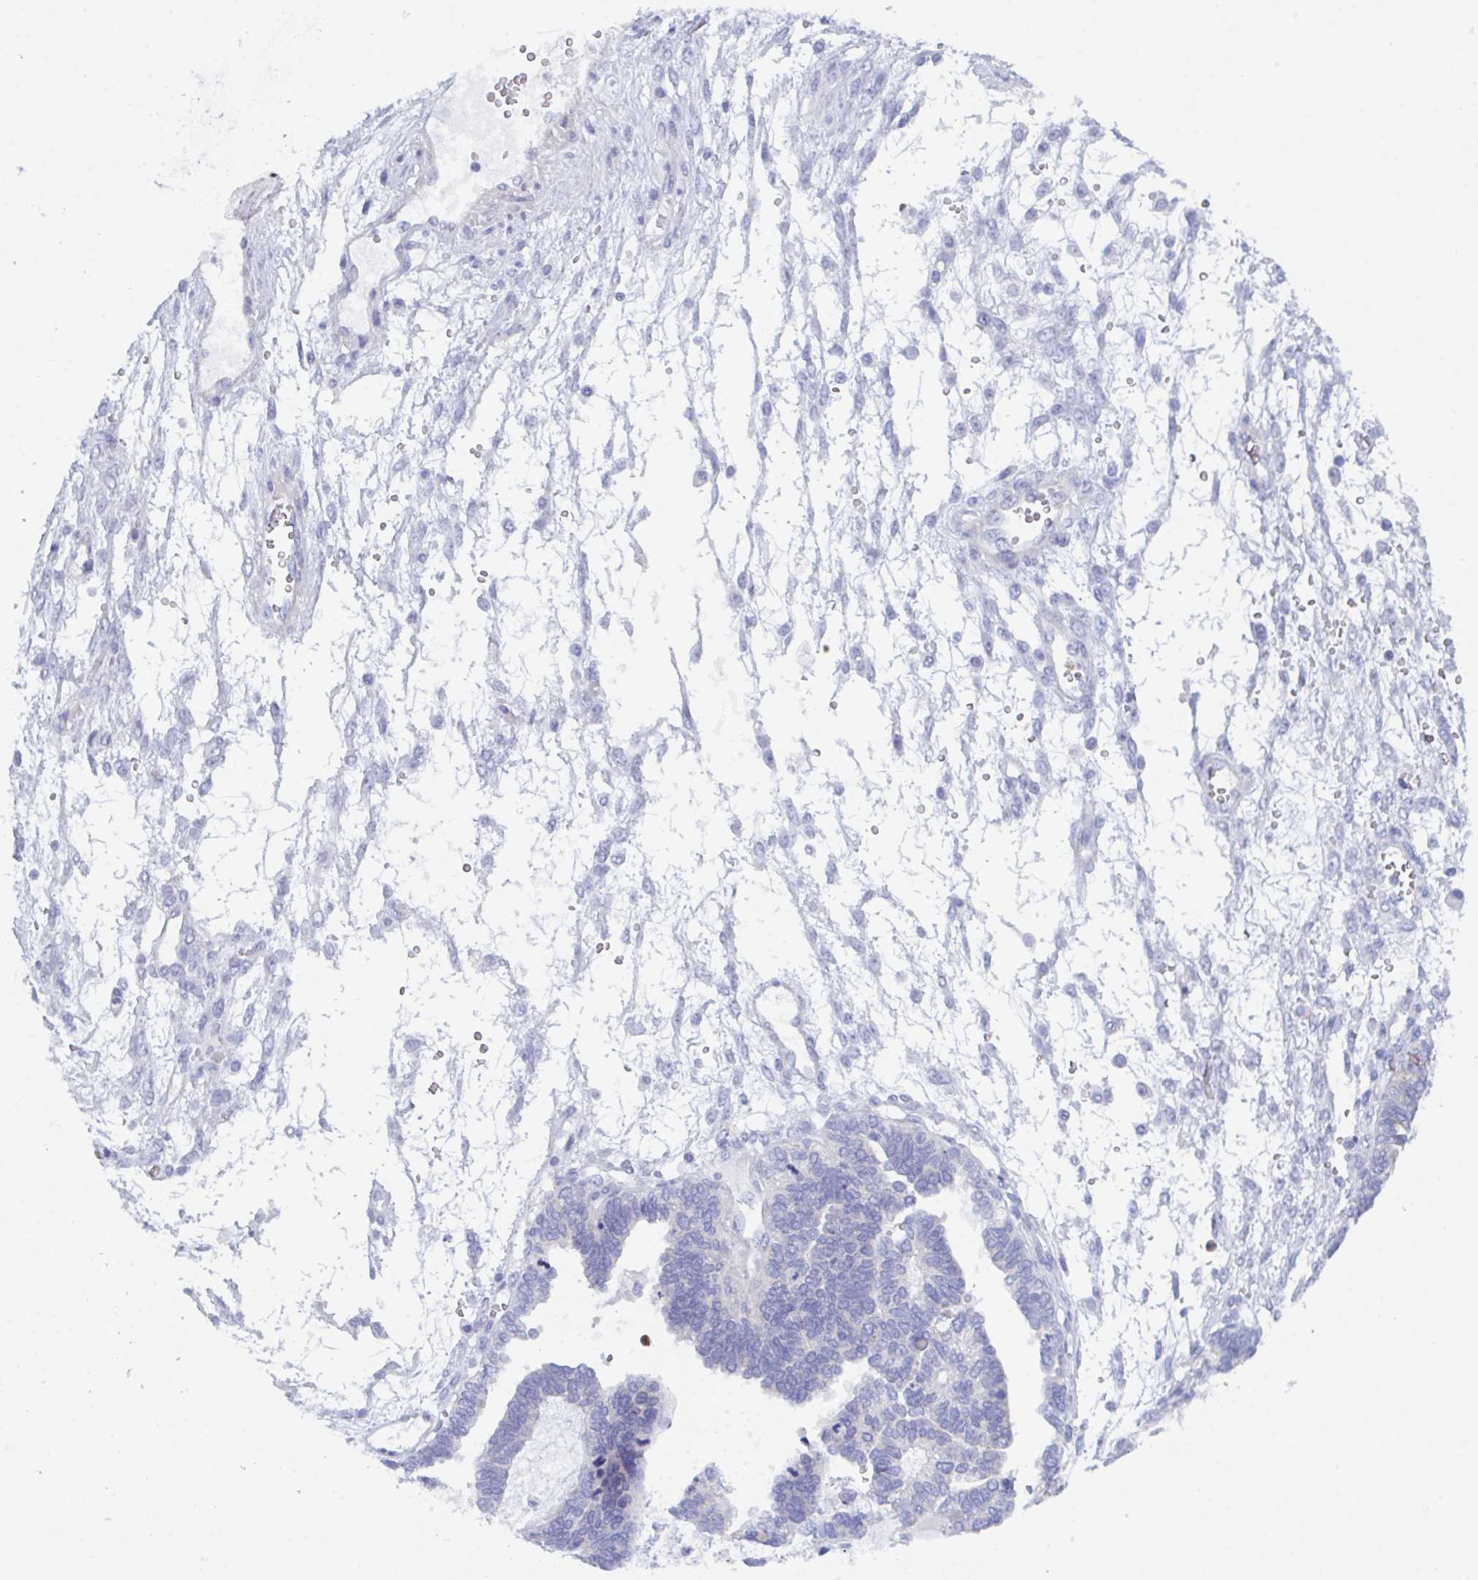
{"staining": {"intensity": "negative", "quantity": "none", "location": "none"}, "tissue": "ovarian cancer", "cell_type": "Tumor cells", "image_type": "cancer", "snomed": [{"axis": "morphology", "description": "Cystadenocarcinoma, serous, NOS"}, {"axis": "topography", "description": "Ovary"}], "caption": "Protein analysis of ovarian cancer (serous cystadenocarcinoma) demonstrates no significant staining in tumor cells. (DAB immunohistochemistry (IHC), high magnification).", "gene": "CEP170B", "patient": {"sex": "female", "age": 51}}